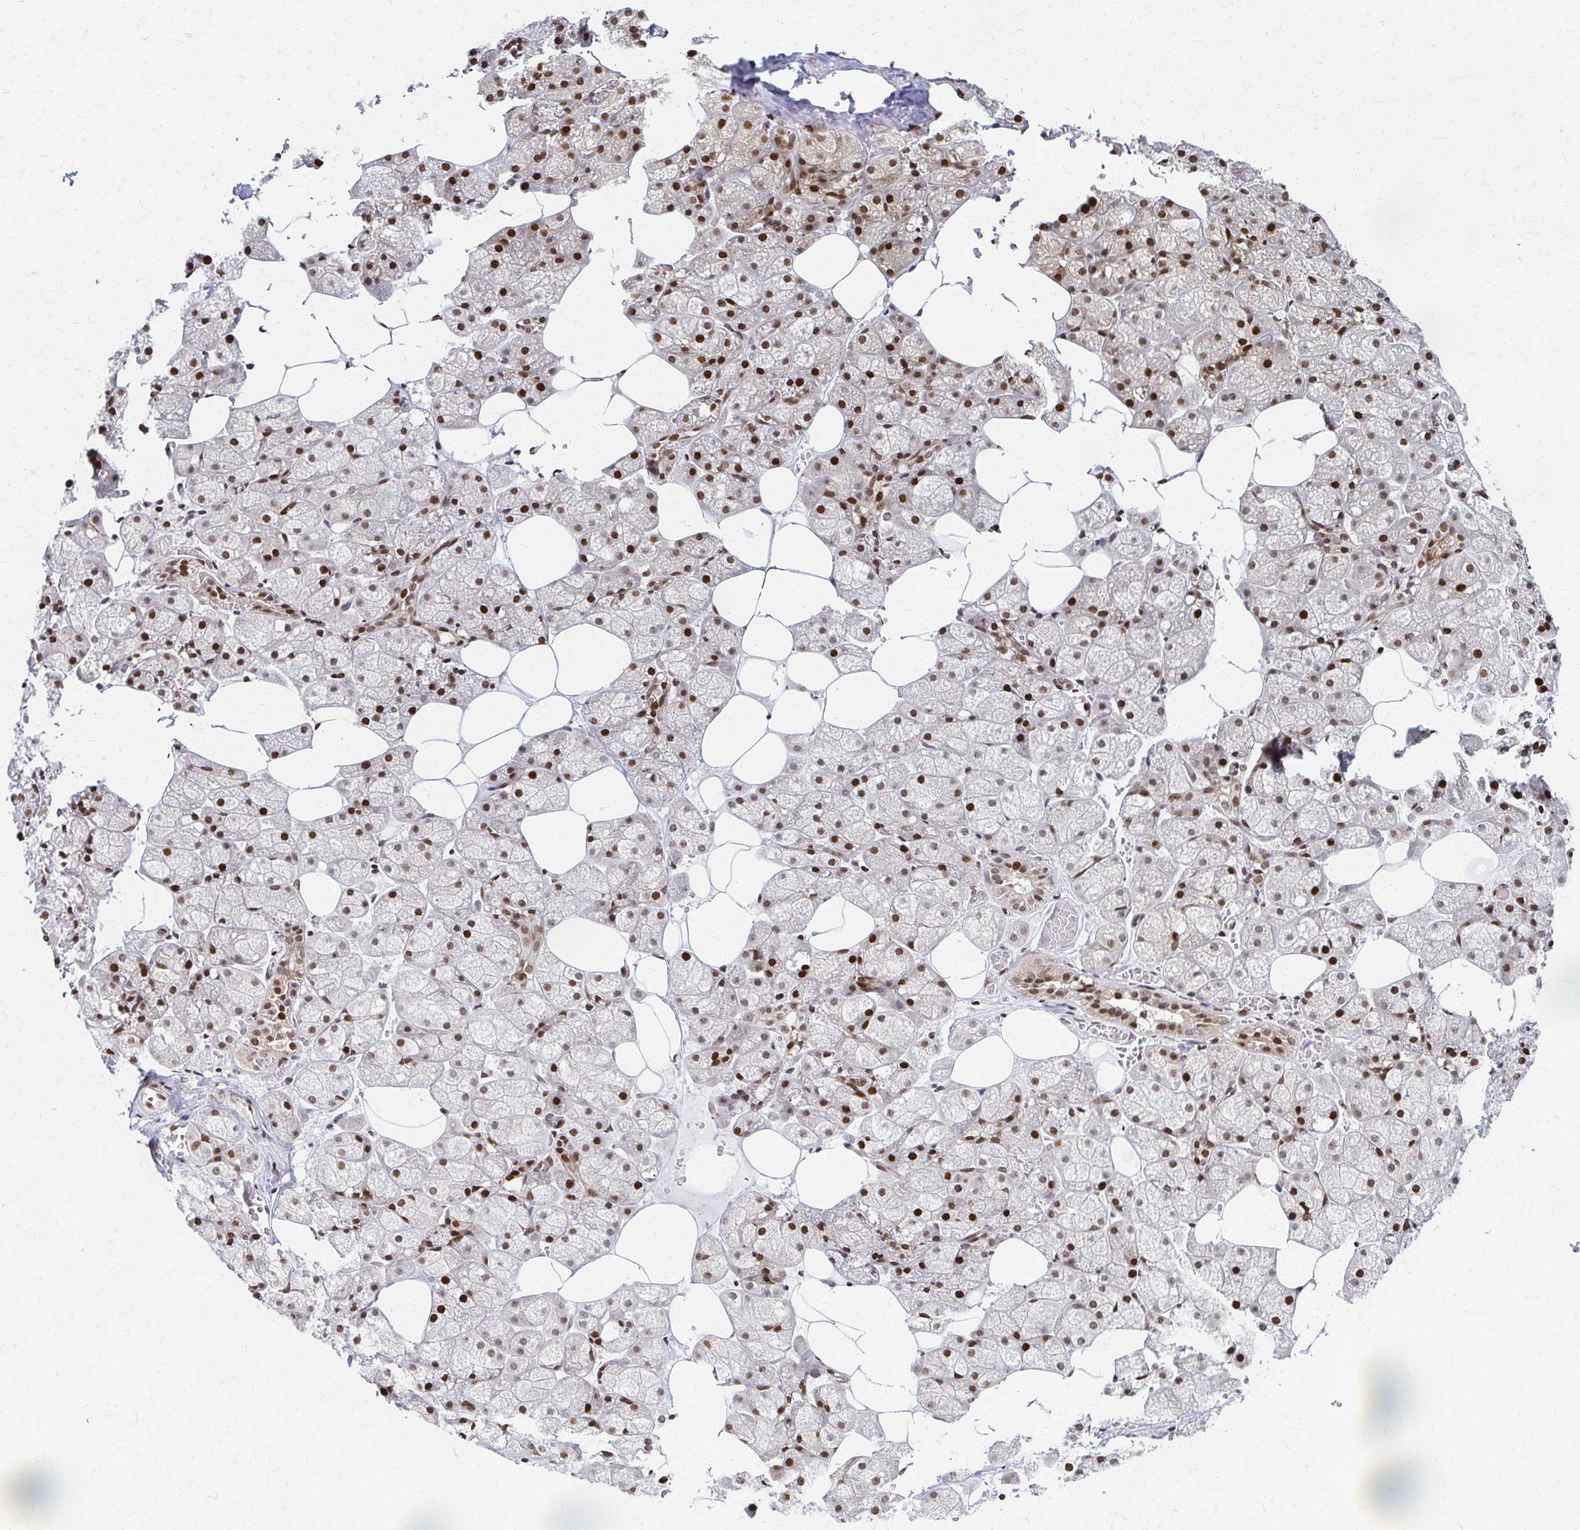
{"staining": {"intensity": "strong", "quantity": ">75%", "location": "nuclear"}, "tissue": "salivary gland", "cell_type": "Glandular cells", "image_type": "normal", "snomed": [{"axis": "morphology", "description": "Normal tissue, NOS"}, {"axis": "topography", "description": "Salivary gland"}, {"axis": "topography", "description": "Peripheral nerve tissue"}], "caption": "IHC (DAB (3,3'-diaminobenzidine)) staining of unremarkable human salivary gland shows strong nuclear protein expression in approximately >75% of glandular cells.", "gene": "PSMD7", "patient": {"sex": "male", "age": 38}}